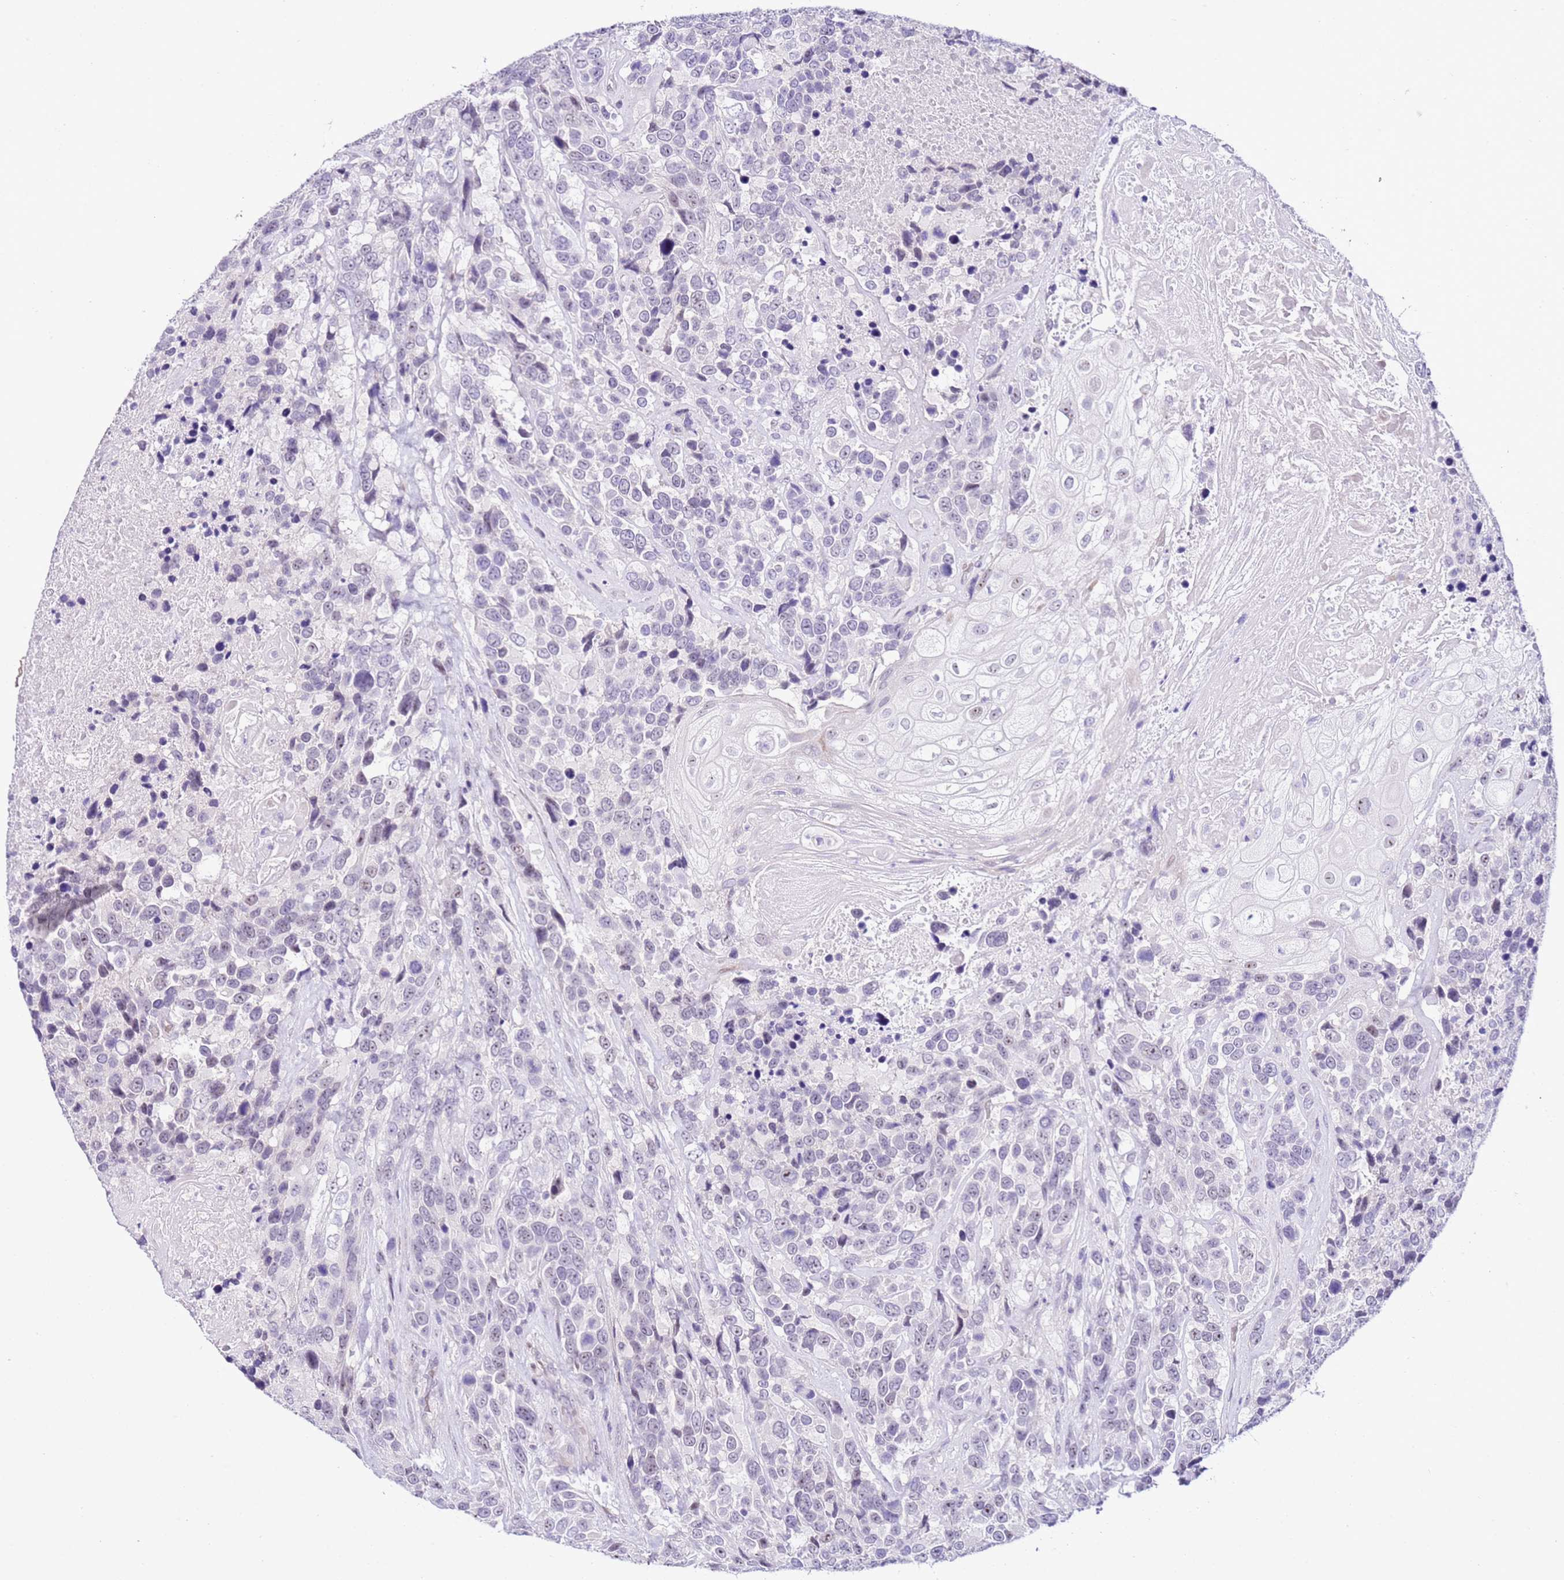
{"staining": {"intensity": "negative", "quantity": "none", "location": "none"}, "tissue": "urothelial cancer", "cell_type": "Tumor cells", "image_type": "cancer", "snomed": [{"axis": "morphology", "description": "Urothelial carcinoma, High grade"}, {"axis": "topography", "description": "Urinary bladder"}], "caption": "This is an immunohistochemistry histopathology image of human urothelial cancer. There is no expression in tumor cells.", "gene": "HGD", "patient": {"sex": "female", "age": 70}}